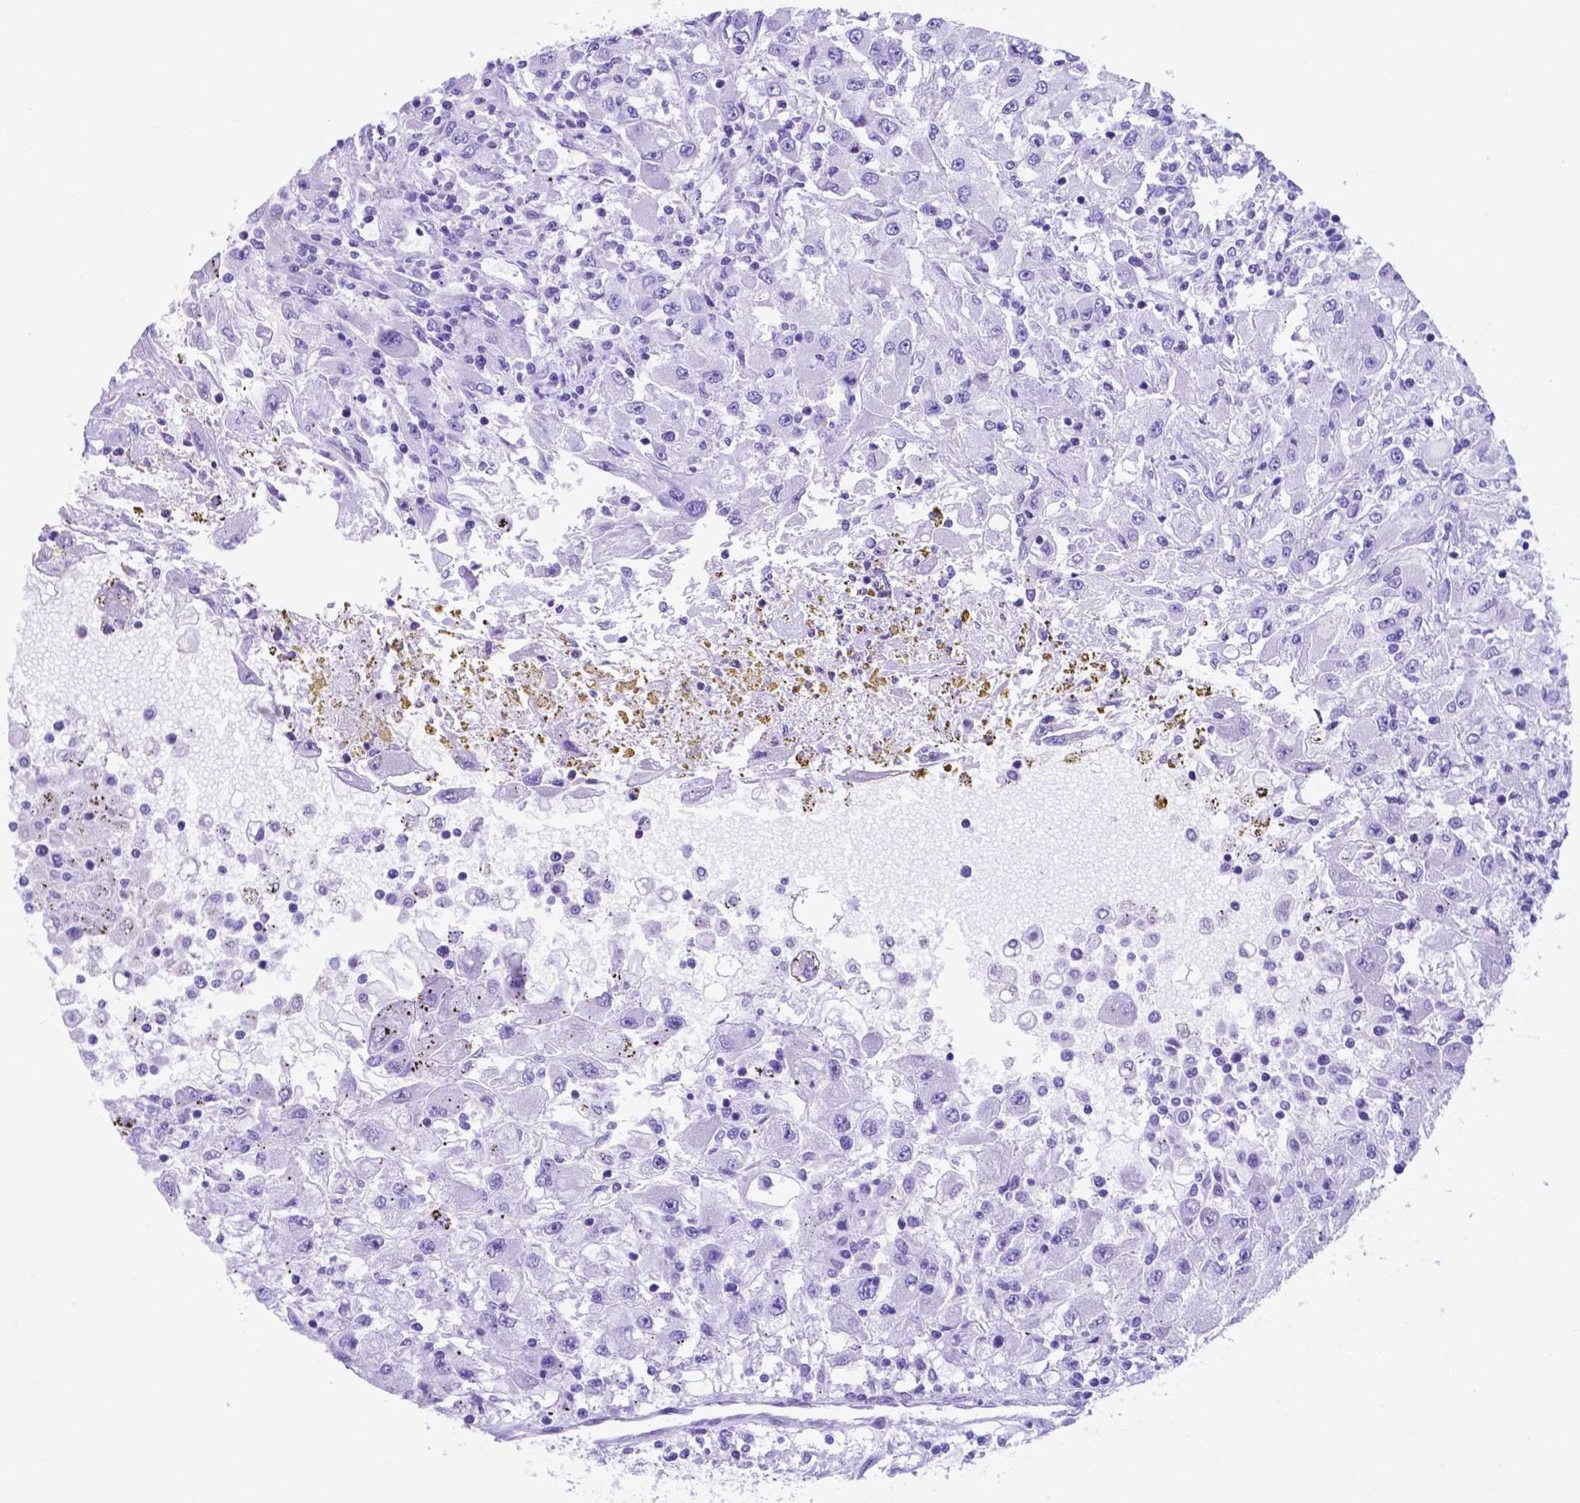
{"staining": {"intensity": "negative", "quantity": "none", "location": "none"}, "tissue": "renal cancer", "cell_type": "Tumor cells", "image_type": "cancer", "snomed": [{"axis": "morphology", "description": "Adenocarcinoma, NOS"}, {"axis": "topography", "description": "Kidney"}], "caption": "Histopathology image shows no significant protein expression in tumor cells of renal adenocarcinoma.", "gene": "DNAAF8", "patient": {"sex": "female", "age": 67}}